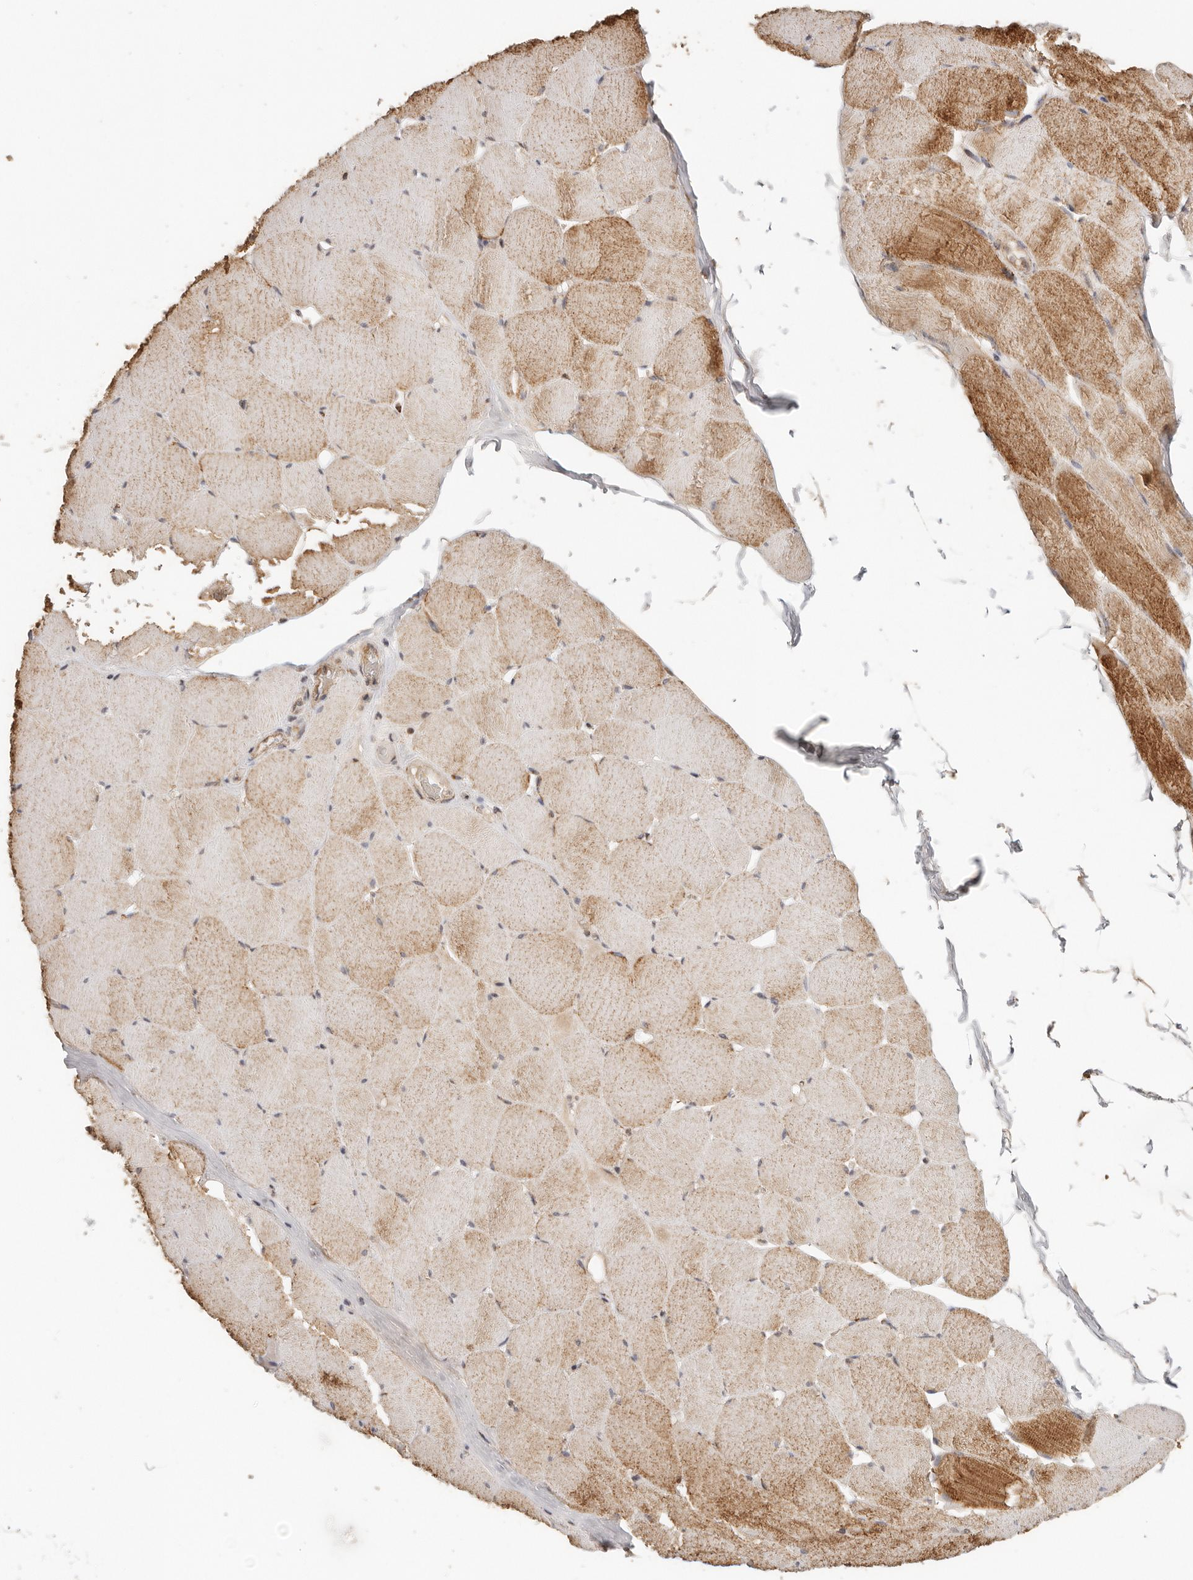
{"staining": {"intensity": "moderate", "quantity": ">75%", "location": "cytoplasmic/membranous"}, "tissue": "skeletal muscle", "cell_type": "Myocytes", "image_type": "normal", "snomed": [{"axis": "morphology", "description": "Normal tissue, NOS"}, {"axis": "topography", "description": "Skeletal muscle"}], "caption": "Myocytes reveal medium levels of moderate cytoplasmic/membranous positivity in approximately >75% of cells in normal skeletal muscle. The staining is performed using DAB (3,3'-diaminobenzidine) brown chromogen to label protein expression. The nuclei are counter-stained blue using hematoxylin.", "gene": "NDUFB11", "patient": {"sex": "male", "age": 62}}